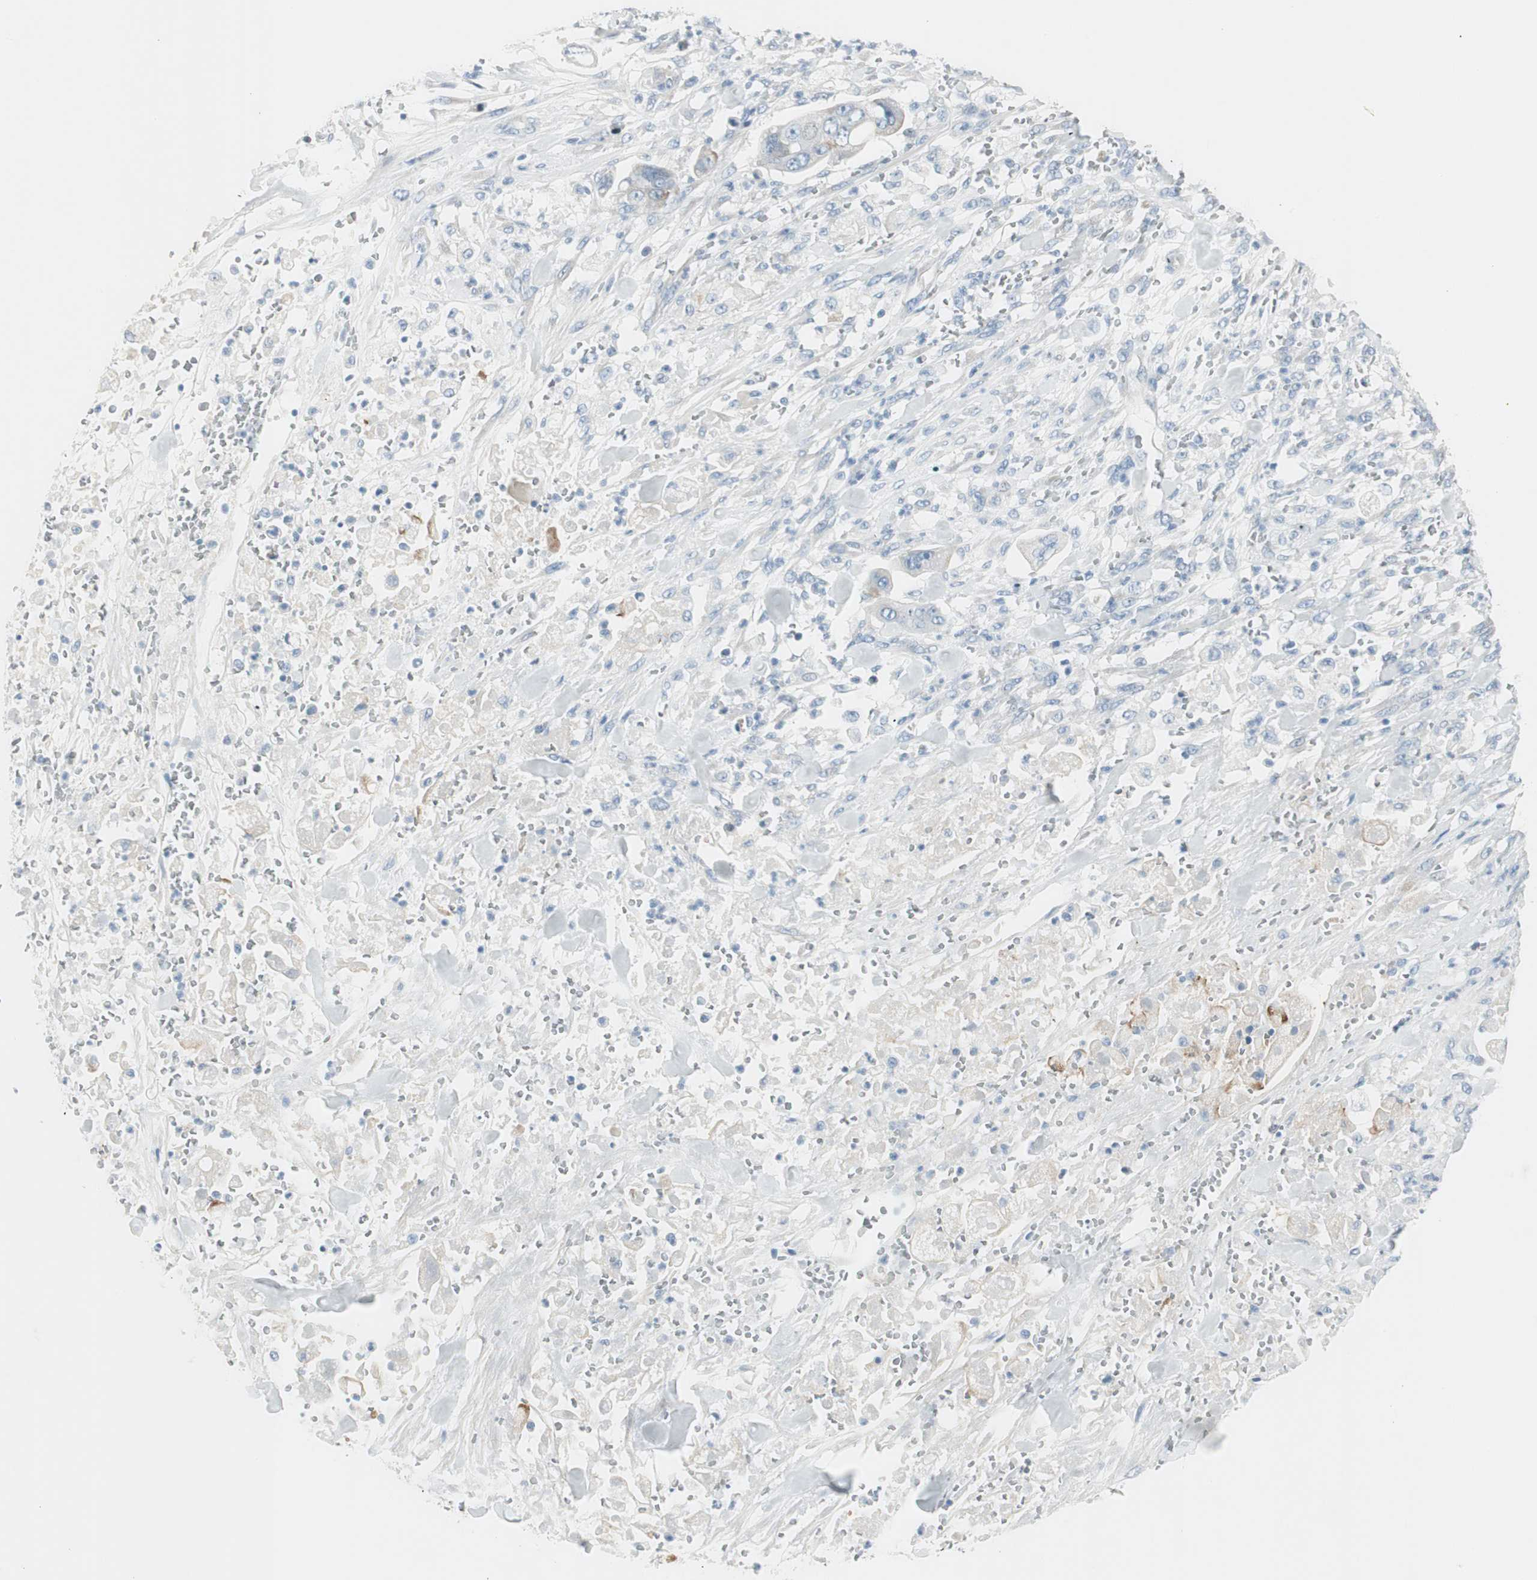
{"staining": {"intensity": "negative", "quantity": "none", "location": "none"}, "tissue": "stomach cancer", "cell_type": "Tumor cells", "image_type": "cancer", "snomed": [{"axis": "morphology", "description": "Adenocarcinoma, NOS"}, {"axis": "topography", "description": "Stomach"}], "caption": "DAB (3,3'-diaminobenzidine) immunohistochemical staining of human stomach cancer (adenocarcinoma) exhibits no significant expression in tumor cells.", "gene": "CDHR5", "patient": {"sex": "male", "age": 62}}